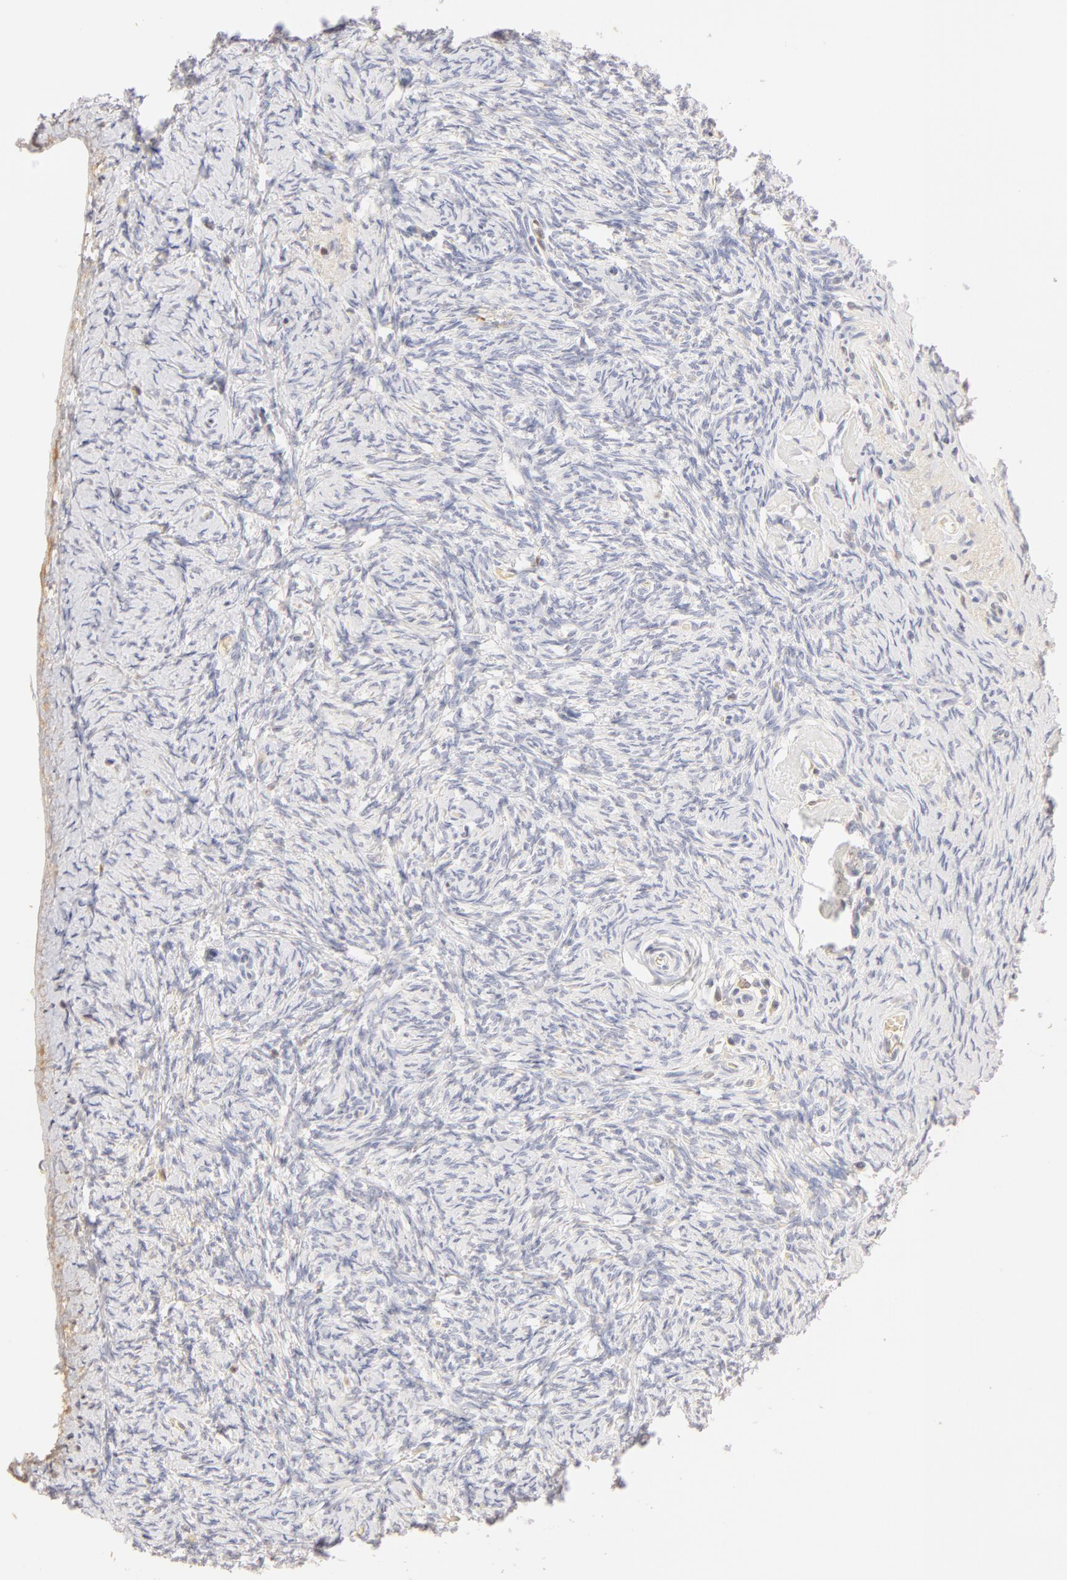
{"staining": {"intensity": "negative", "quantity": "none", "location": "none"}, "tissue": "ovary", "cell_type": "Ovarian stroma cells", "image_type": "normal", "snomed": [{"axis": "morphology", "description": "Normal tissue, NOS"}, {"axis": "topography", "description": "Ovary"}], "caption": "This is an immunohistochemistry (IHC) histopathology image of benign ovary. There is no positivity in ovarian stroma cells.", "gene": "CA2", "patient": {"sex": "female", "age": 53}}